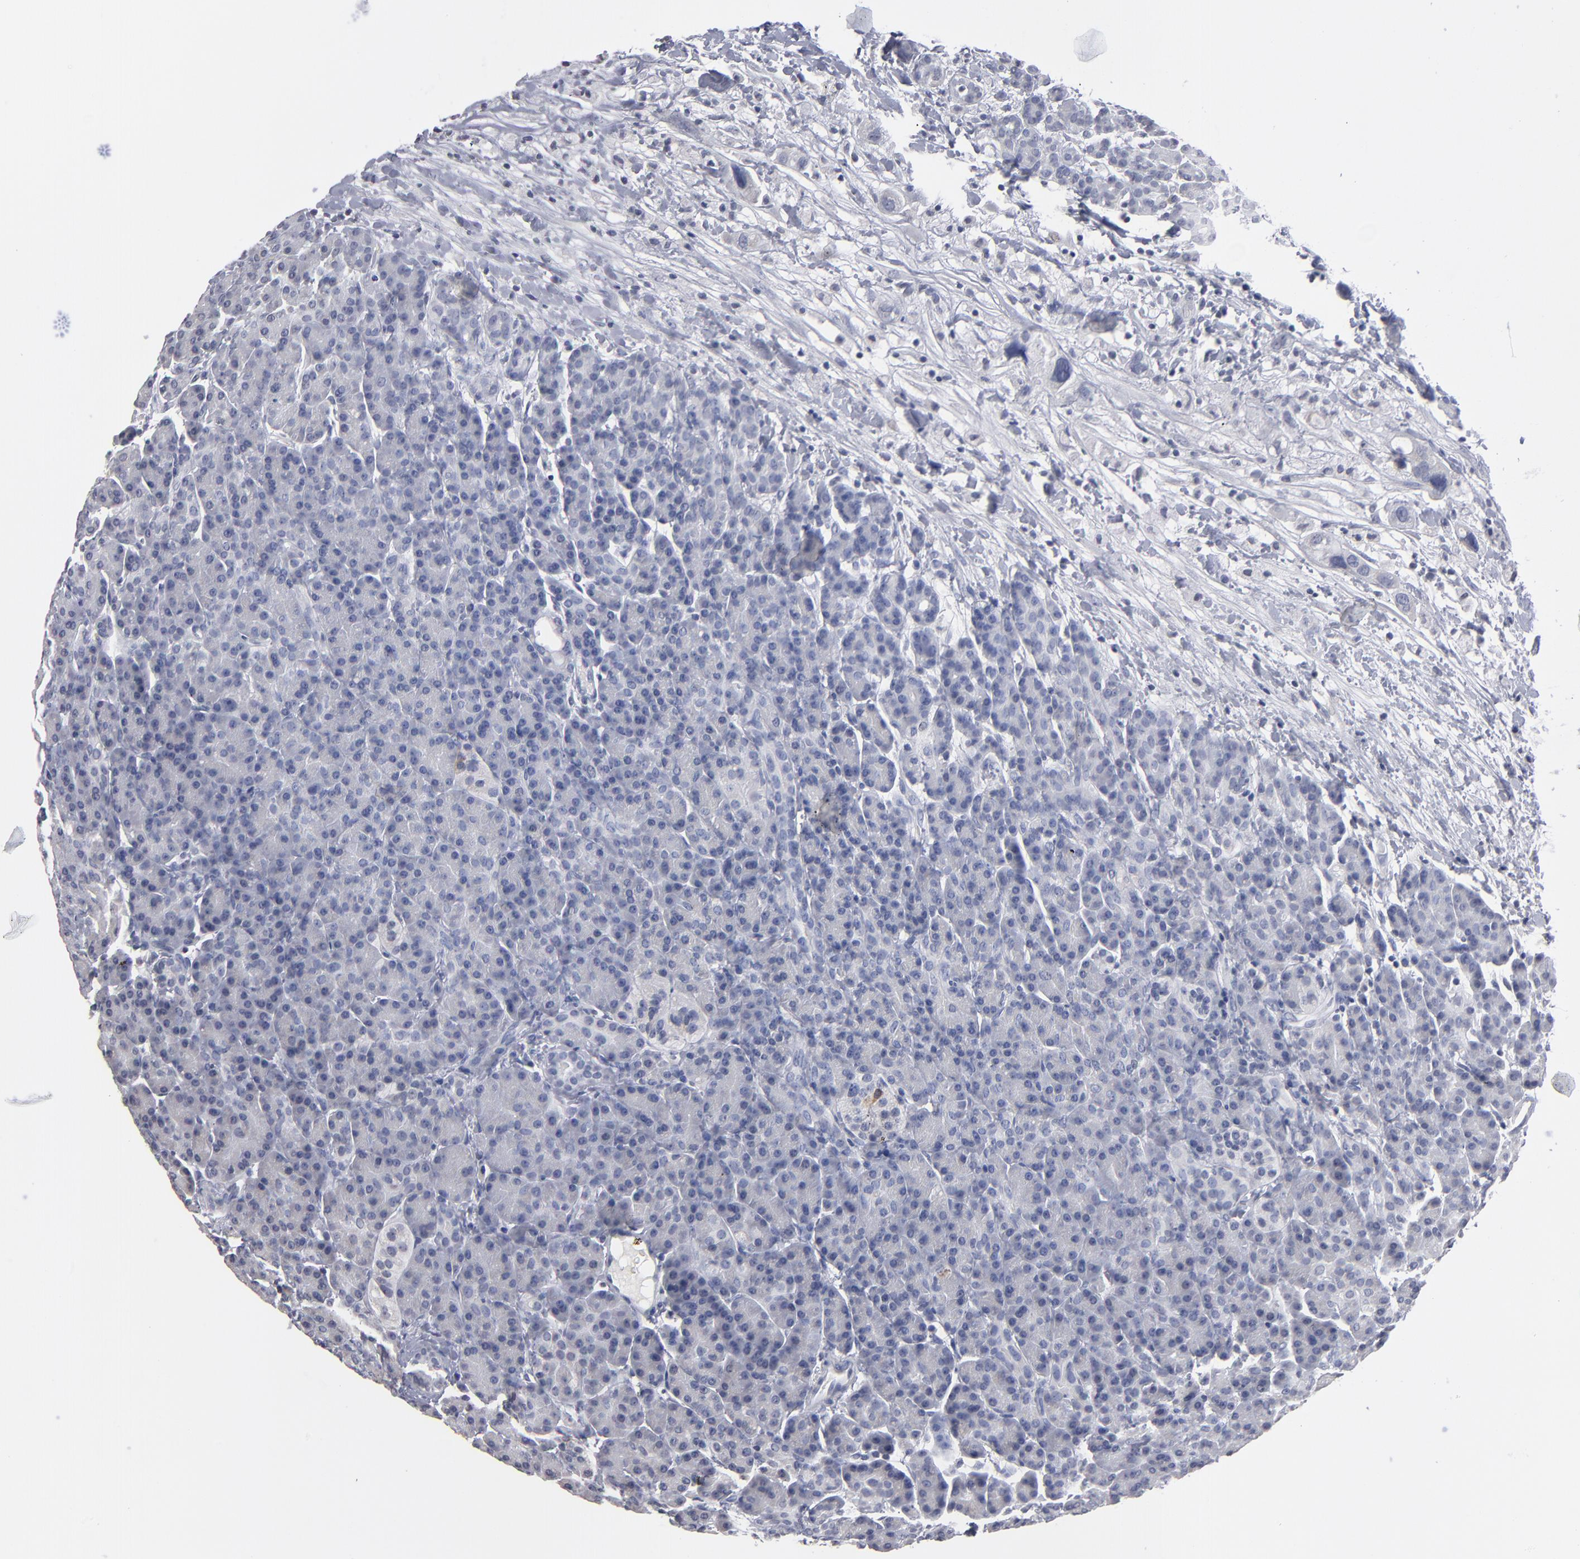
{"staining": {"intensity": "negative", "quantity": "none", "location": "none"}, "tissue": "pancreas", "cell_type": "Exocrine glandular cells", "image_type": "normal", "snomed": [{"axis": "morphology", "description": "Normal tissue, NOS"}, {"axis": "topography", "description": "Pancreas"}], "caption": "This histopathology image is of benign pancreas stained with immunohistochemistry to label a protein in brown with the nuclei are counter-stained blue. There is no expression in exocrine glandular cells. (Brightfield microscopy of DAB (3,3'-diaminobenzidine) IHC at high magnification).", "gene": "RPH3A", "patient": {"sex": "female", "age": 77}}